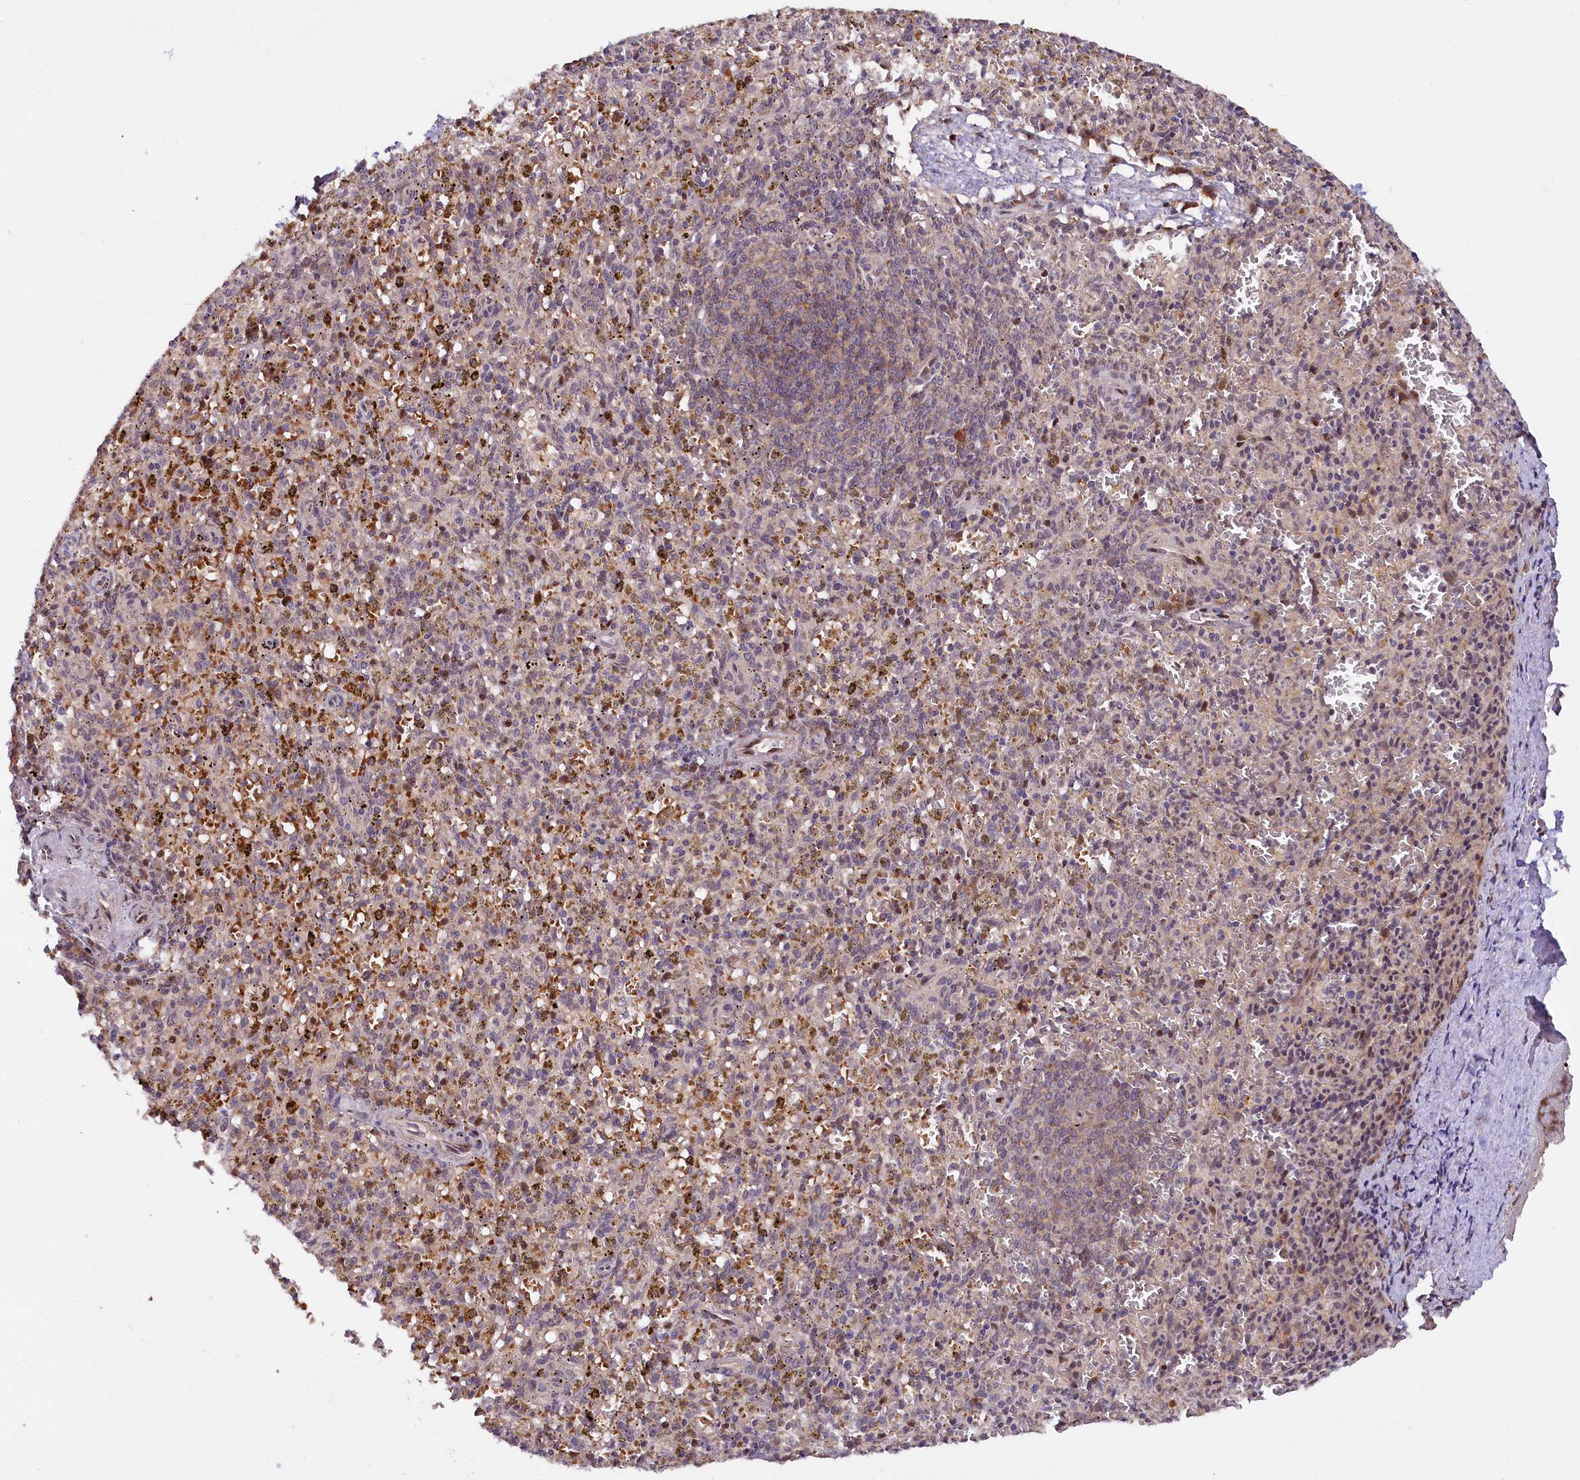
{"staining": {"intensity": "weak", "quantity": "<25%", "location": "cytoplasmic/membranous"}, "tissue": "spleen", "cell_type": "Cells in red pulp", "image_type": "normal", "snomed": [{"axis": "morphology", "description": "Normal tissue, NOS"}, {"axis": "topography", "description": "Spleen"}], "caption": "An IHC image of benign spleen is shown. There is no staining in cells in red pulp of spleen. The staining is performed using DAB (3,3'-diaminobenzidine) brown chromogen with nuclei counter-stained in using hematoxylin.", "gene": "N4BP2L1", "patient": {"sex": "male", "age": 72}}